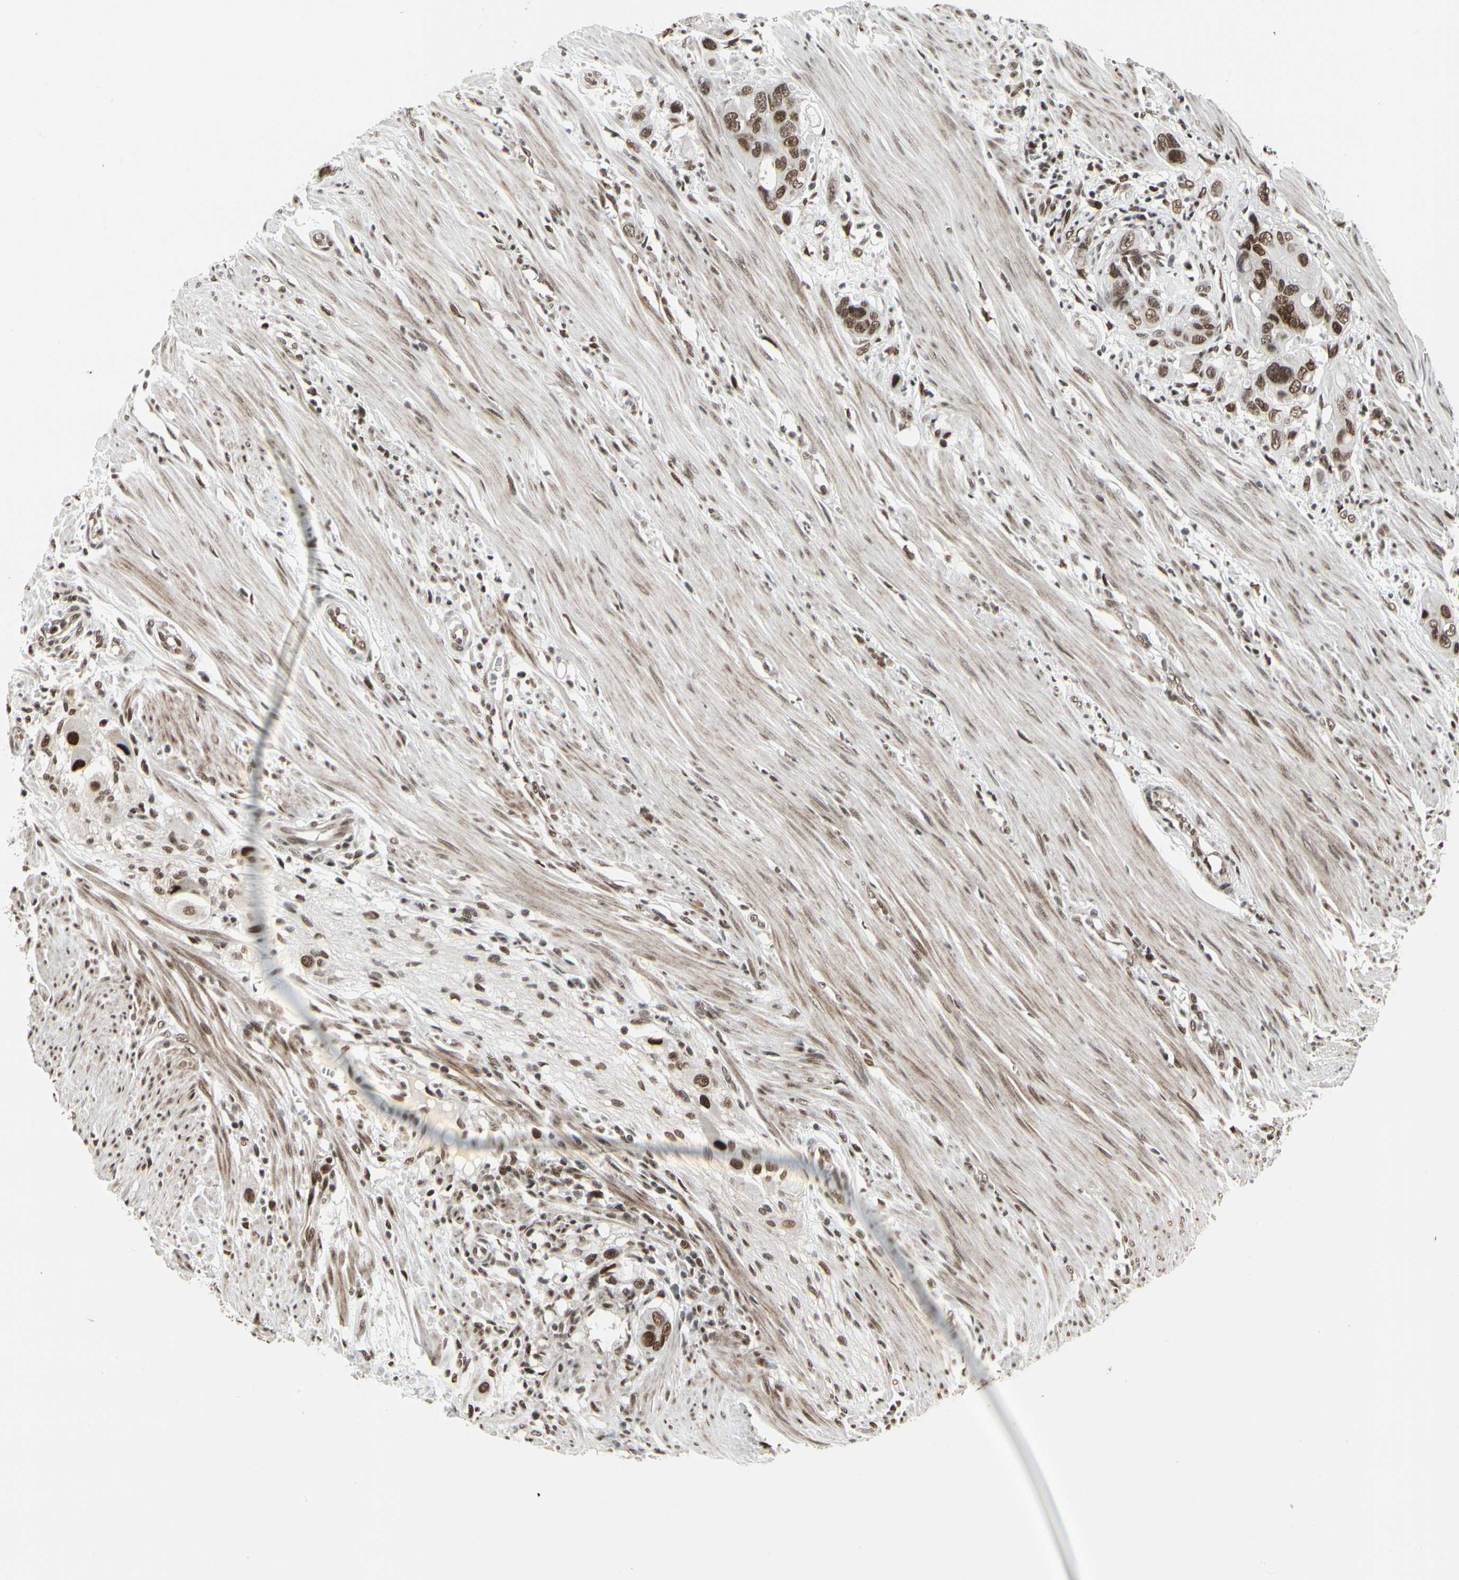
{"staining": {"intensity": "strong", "quantity": ">75%", "location": "nuclear"}, "tissue": "colorectal cancer", "cell_type": "Tumor cells", "image_type": "cancer", "snomed": [{"axis": "morphology", "description": "Adenocarcinoma, NOS"}, {"axis": "topography", "description": "Colon"}], "caption": "IHC image of human colorectal cancer (adenocarcinoma) stained for a protein (brown), which demonstrates high levels of strong nuclear expression in about >75% of tumor cells.", "gene": "HMG20A", "patient": {"sex": "female", "age": 57}}